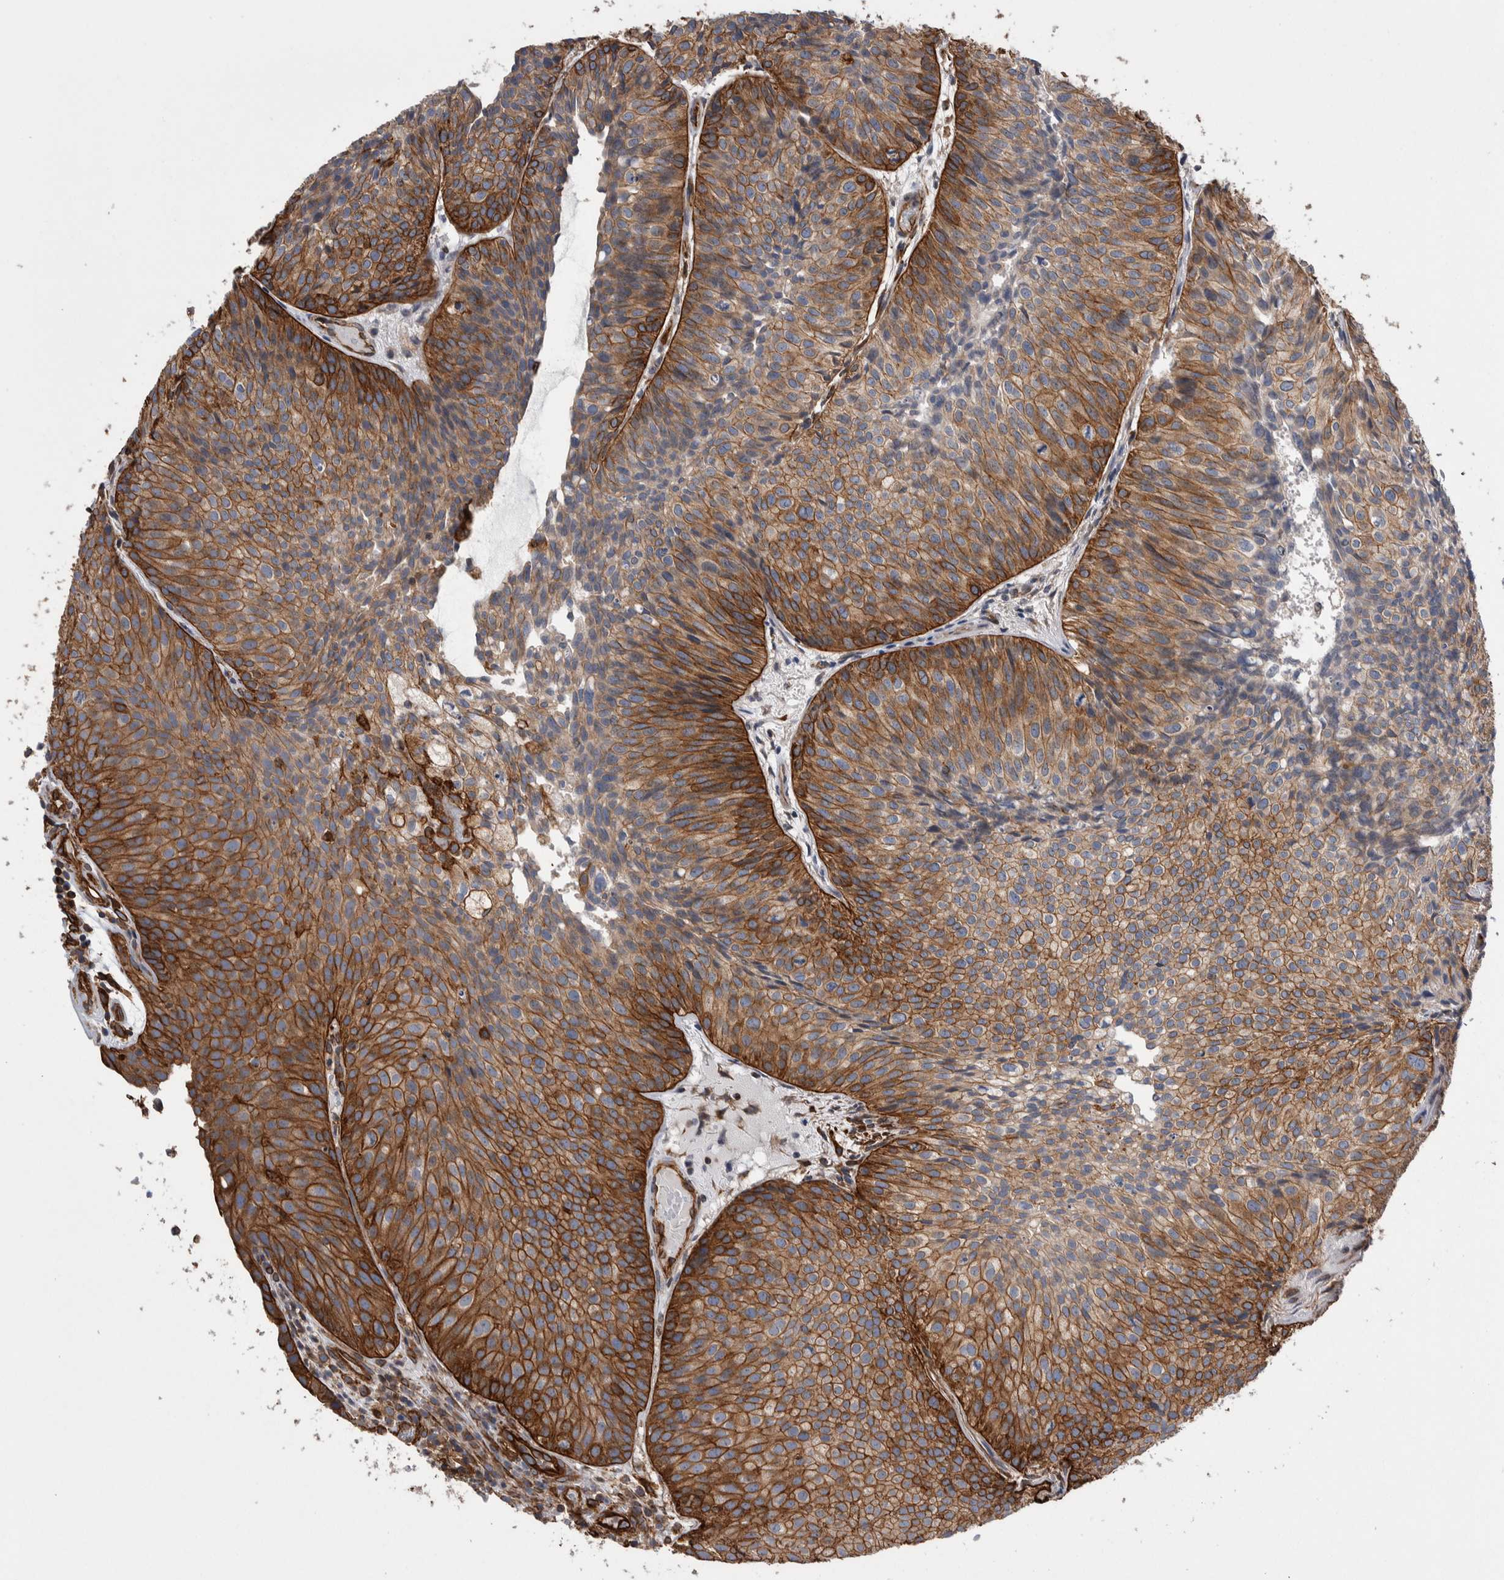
{"staining": {"intensity": "strong", "quantity": ">75%", "location": "cytoplasmic/membranous"}, "tissue": "urothelial cancer", "cell_type": "Tumor cells", "image_type": "cancer", "snomed": [{"axis": "morphology", "description": "Urothelial carcinoma, Low grade"}, {"axis": "topography", "description": "Urinary bladder"}], "caption": "There is high levels of strong cytoplasmic/membranous positivity in tumor cells of urothelial cancer, as demonstrated by immunohistochemical staining (brown color).", "gene": "KIF12", "patient": {"sex": "male", "age": 86}}